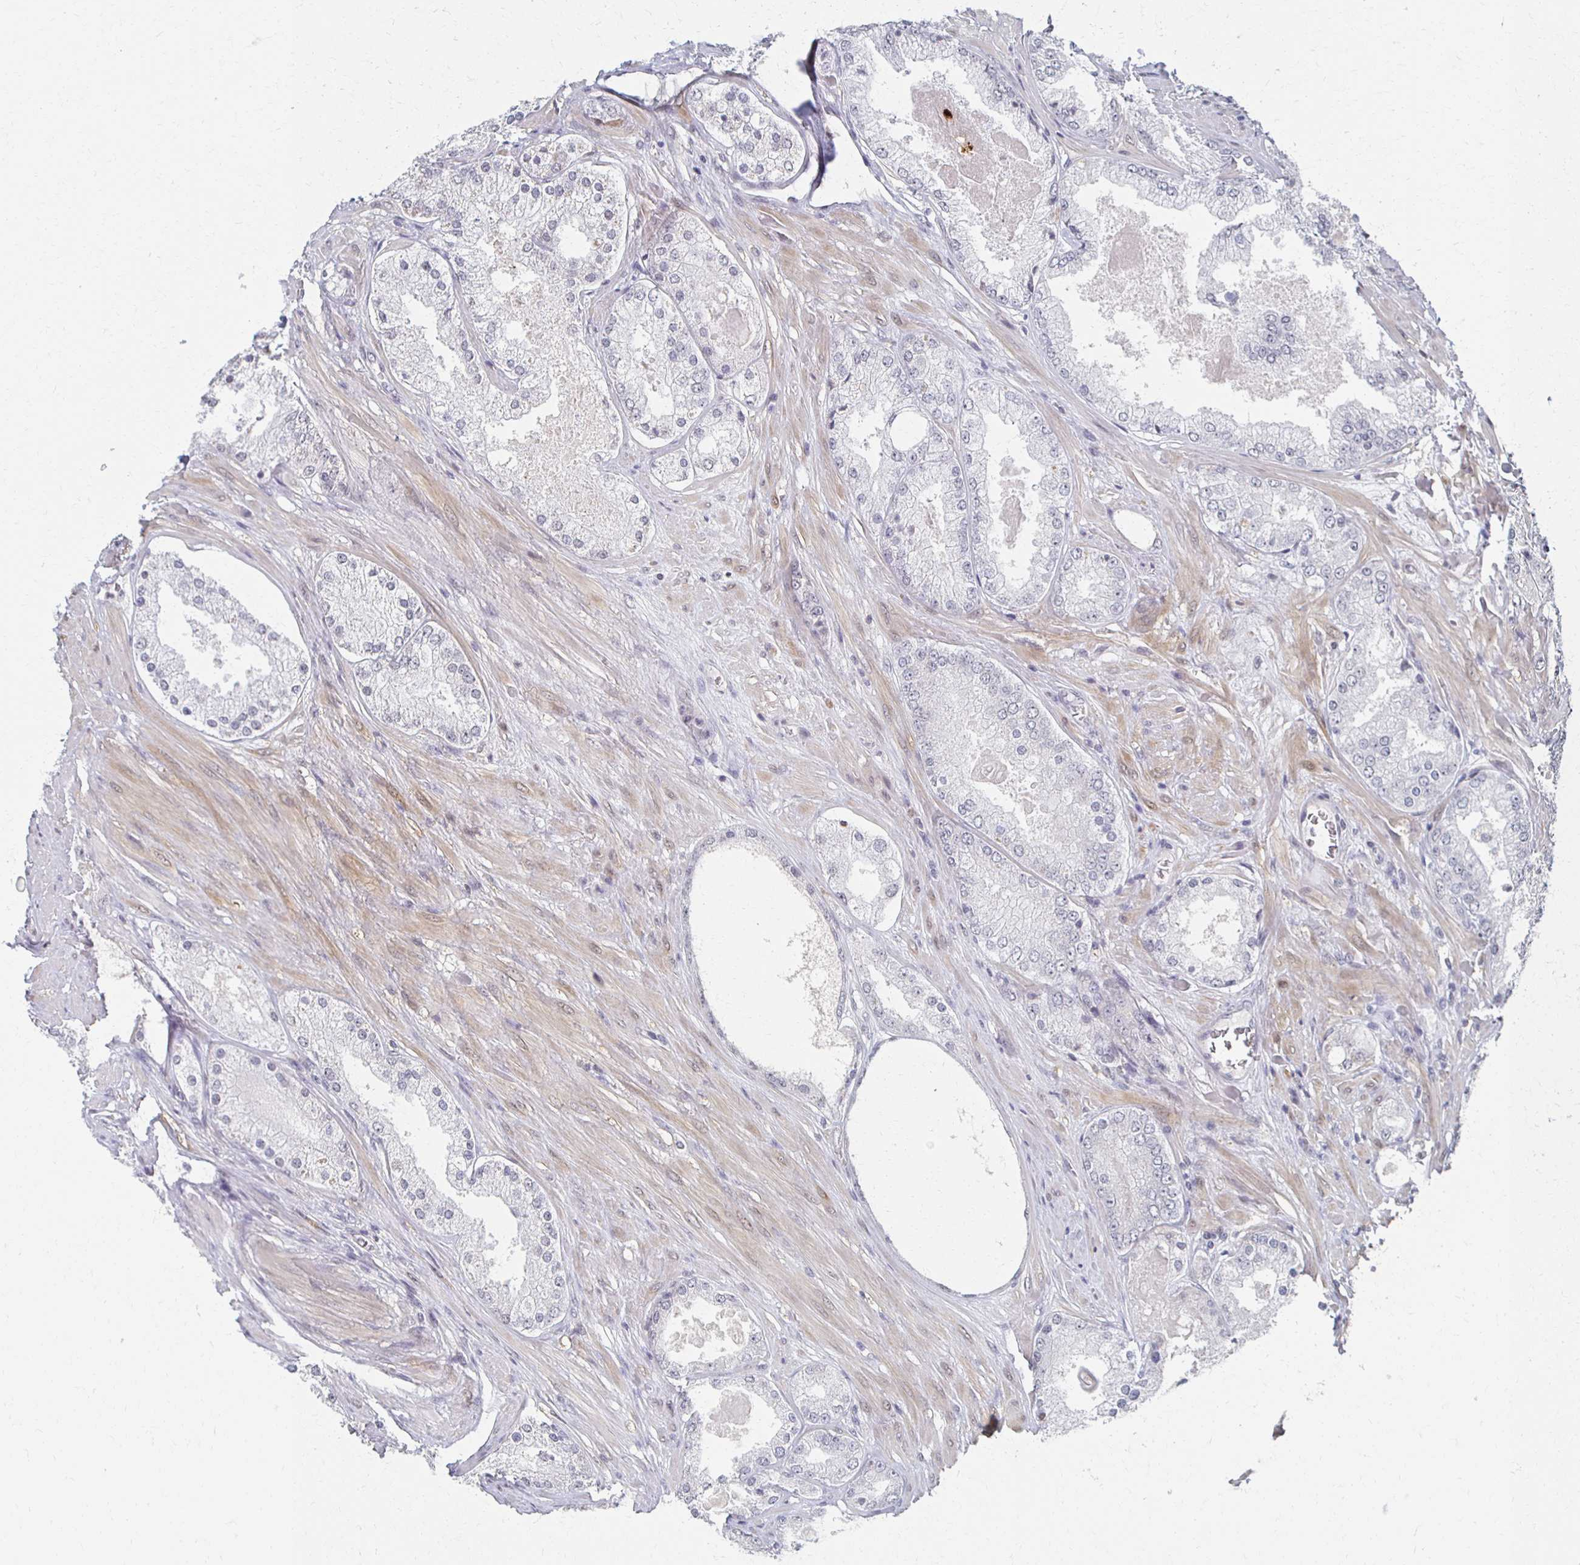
{"staining": {"intensity": "negative", "quantity": "none", "location": "none"}, "tissue": "prostate cancer", "cell_type": "Tumor cells", "image_type": "cancer", "snomed": [{"axis": "morphology", "description": "Adenocarcinoma, Low grade"}, {"axis": "topography", "description": "Prostate"}], "caption": "DAB (3,3'-diaminobenzidine) immunohistochemical staining of prostate cancer (low-grade adenocarcinoma) demonstrates no significant expression in tumor cells.", "gene": "DAB1", "patient": {"sex": "male", "age": 68}}